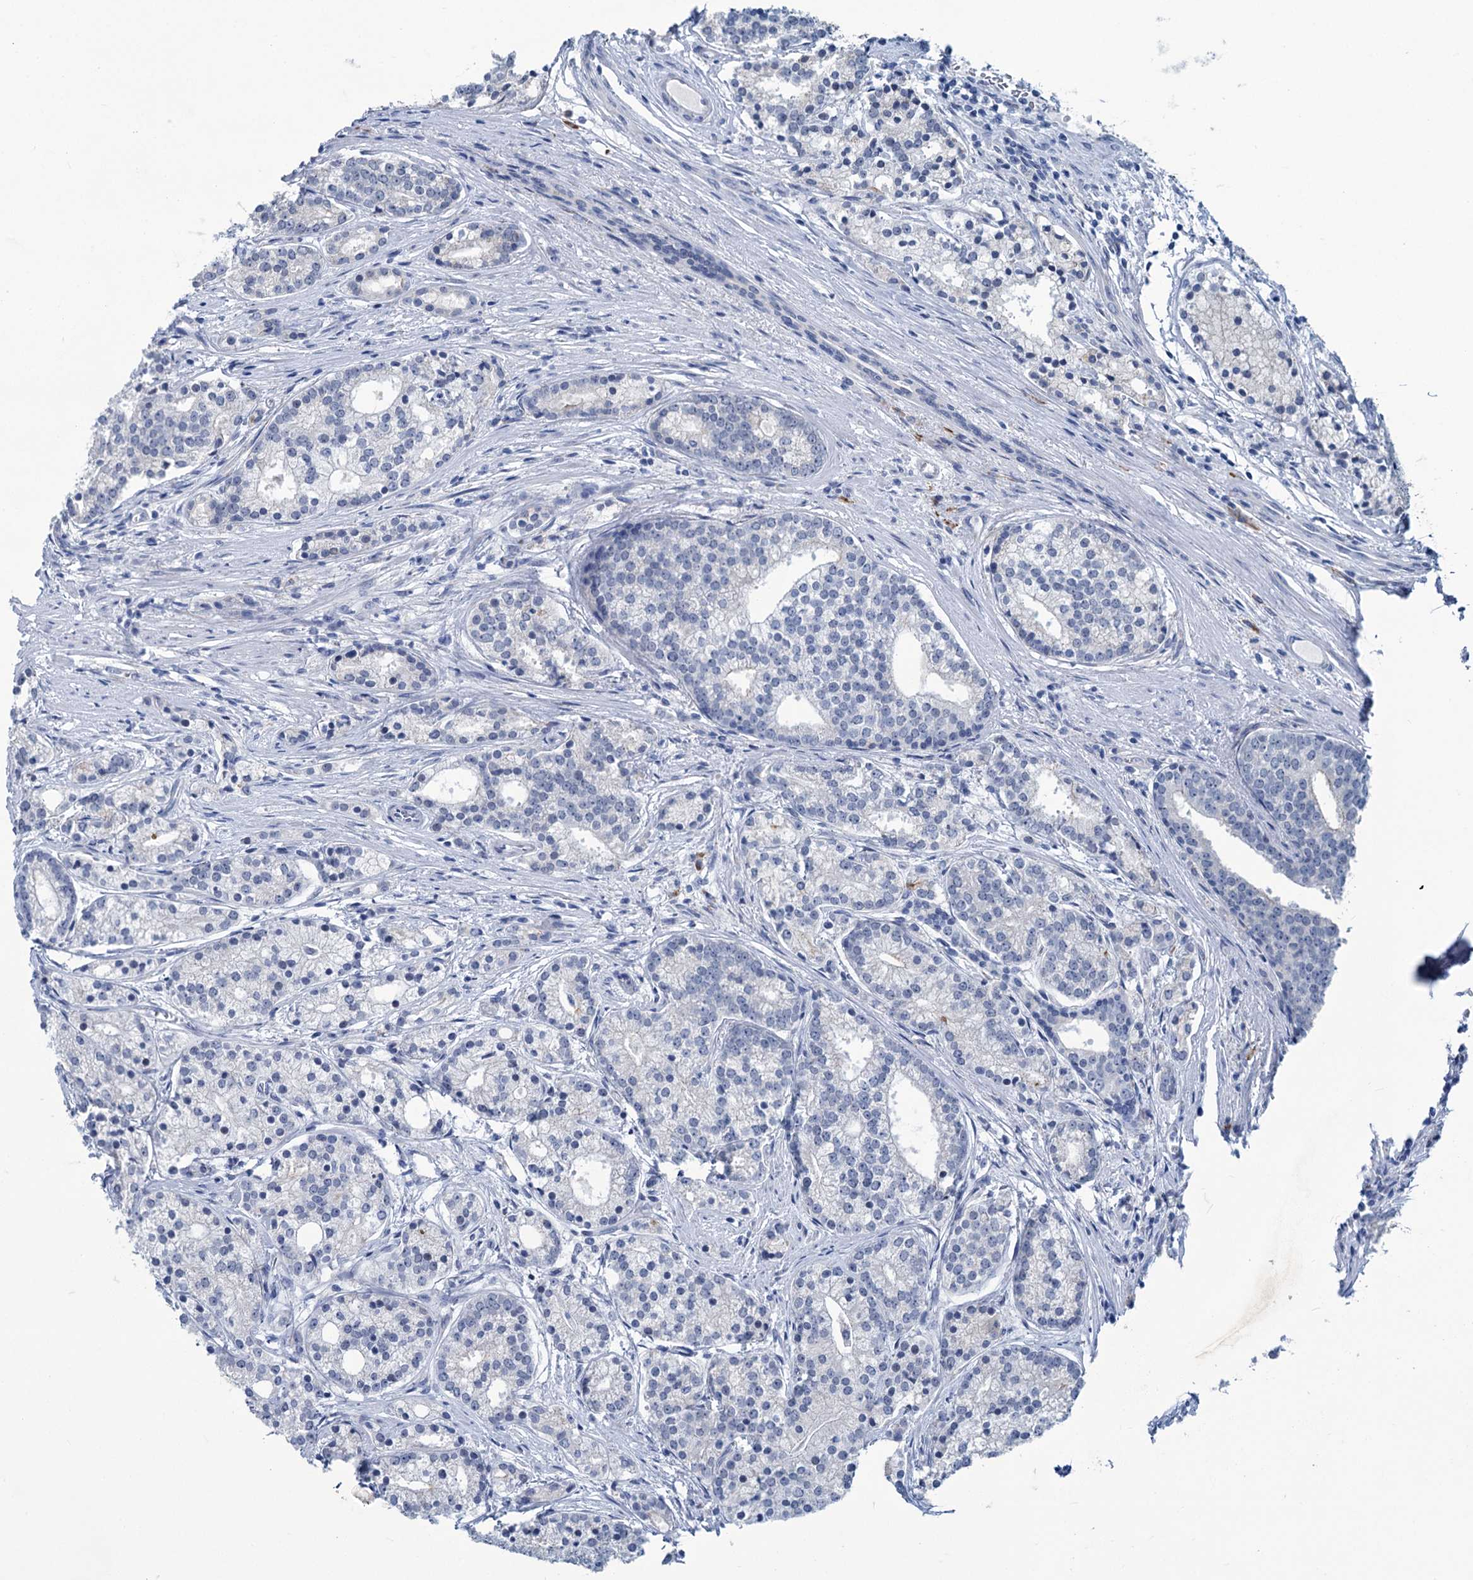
{"staining": {"intensity": "negative", "quantity": "none", "location": "none"}, "tissue": "prostate cancer", "cell_type": "Tumor cells", "image_type": "cancer", "snomed": [{"axis": "morphology", "description": "Adenocarcinoma, Low grade"}, {"axis": "topography", "description": "Prostate"}], "caption": "This is an IHC micrograph of human adenocarcinoma (low-grade) (prostate). There is no positivity in tumor cells.", "gene": "NEU3", "patient": {"sex": "male", "age": 71}}